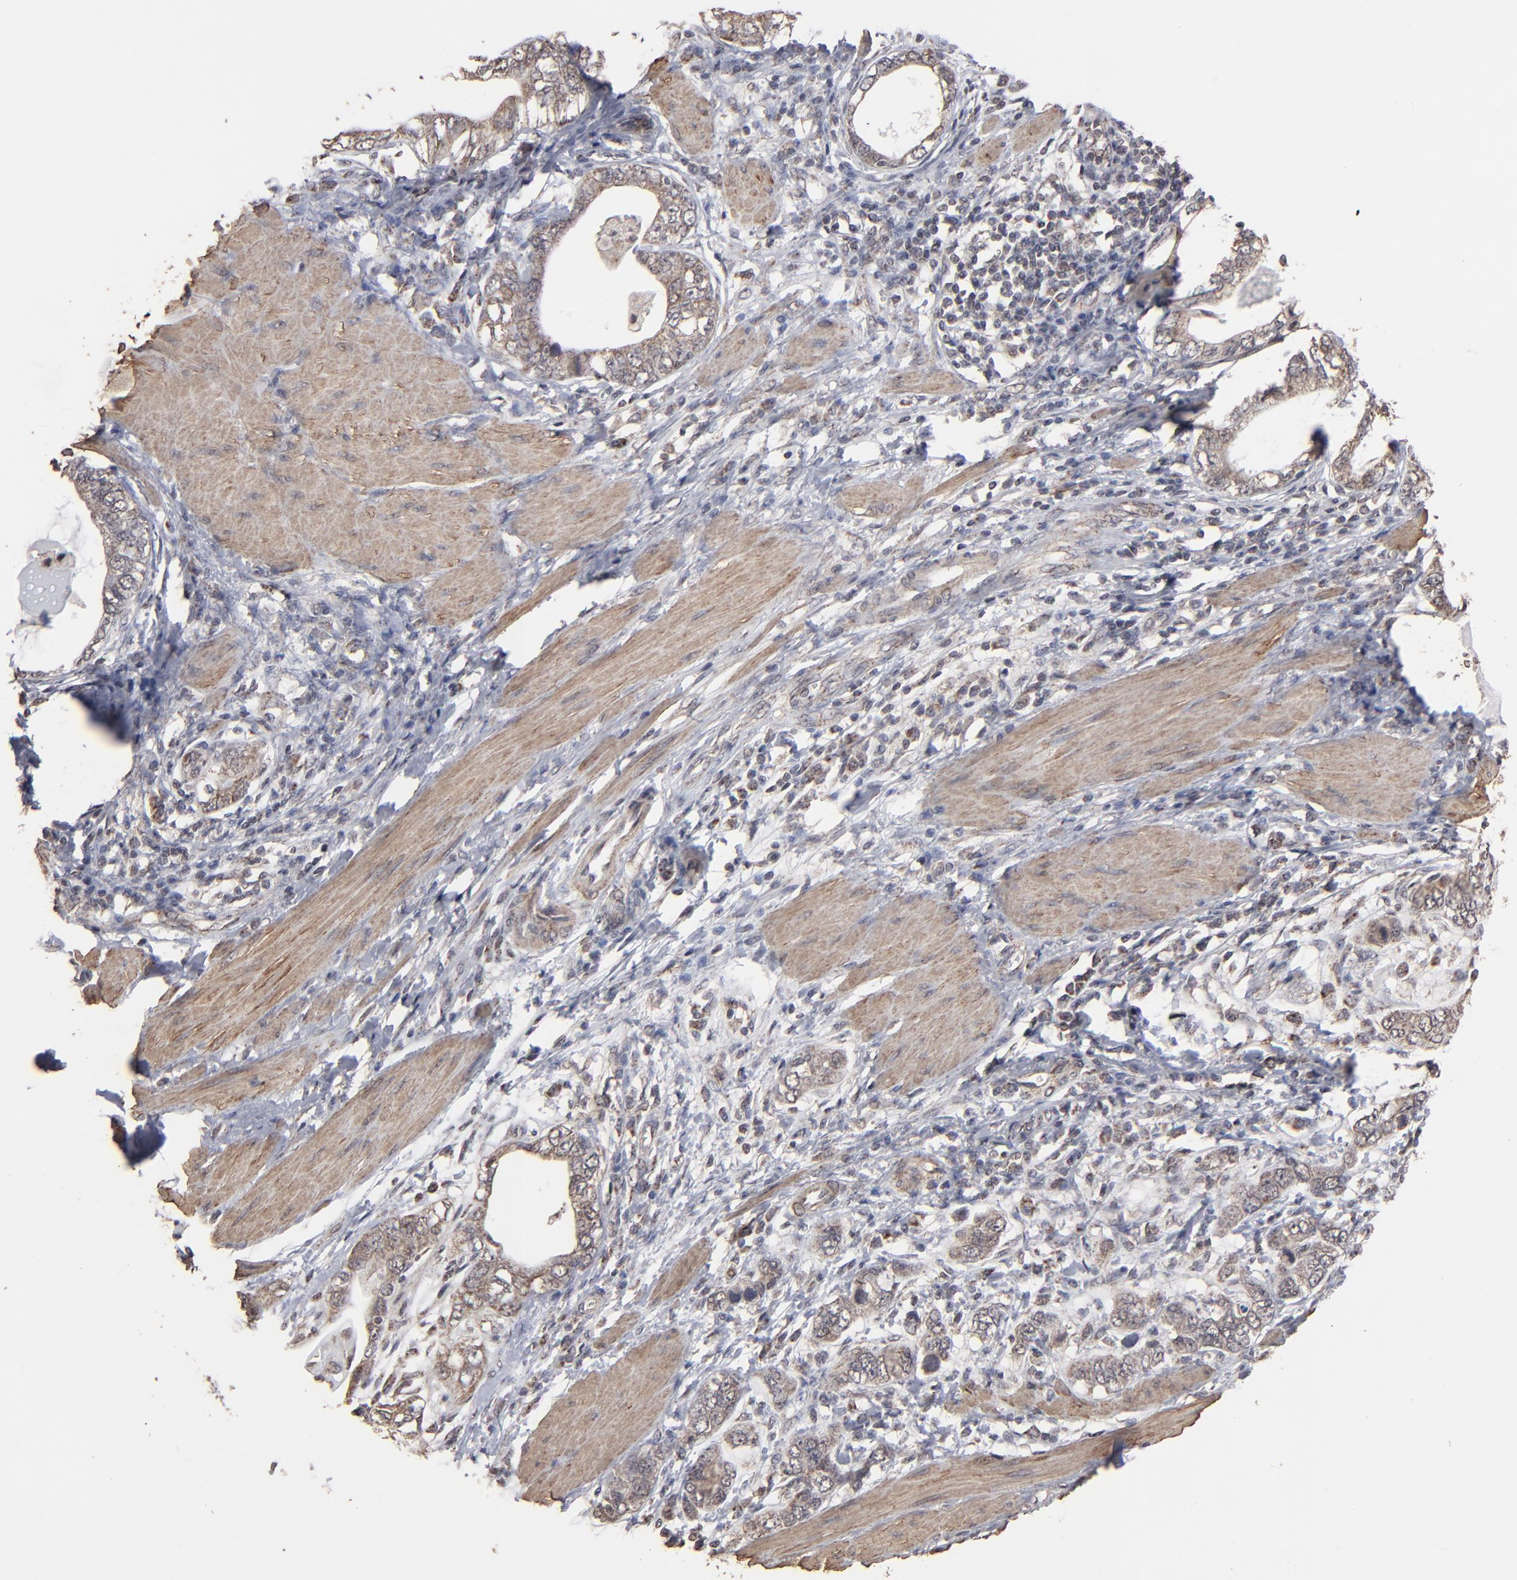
{"staining": {"intensity": "weak", "quantity": ">75%", "location": "cytoplasmic/membranous"}, "tissue": "stomach cancer", "cell_type": "Tumor cells", "image_type": "cancer", "snomed": [{"axis": "morphology", "description": "Adenocarcinoma, NOS"}, {"axis": "topography", "description": "Stomach, lower"}], "caption": "Human stomach cancer stained with a brown dye displays weak cytoplasmic/membranous positive expression in approximately >75% of tumor cells.", "gene": "BNIP3", "patient": {"sex": "female", "age": 93}}